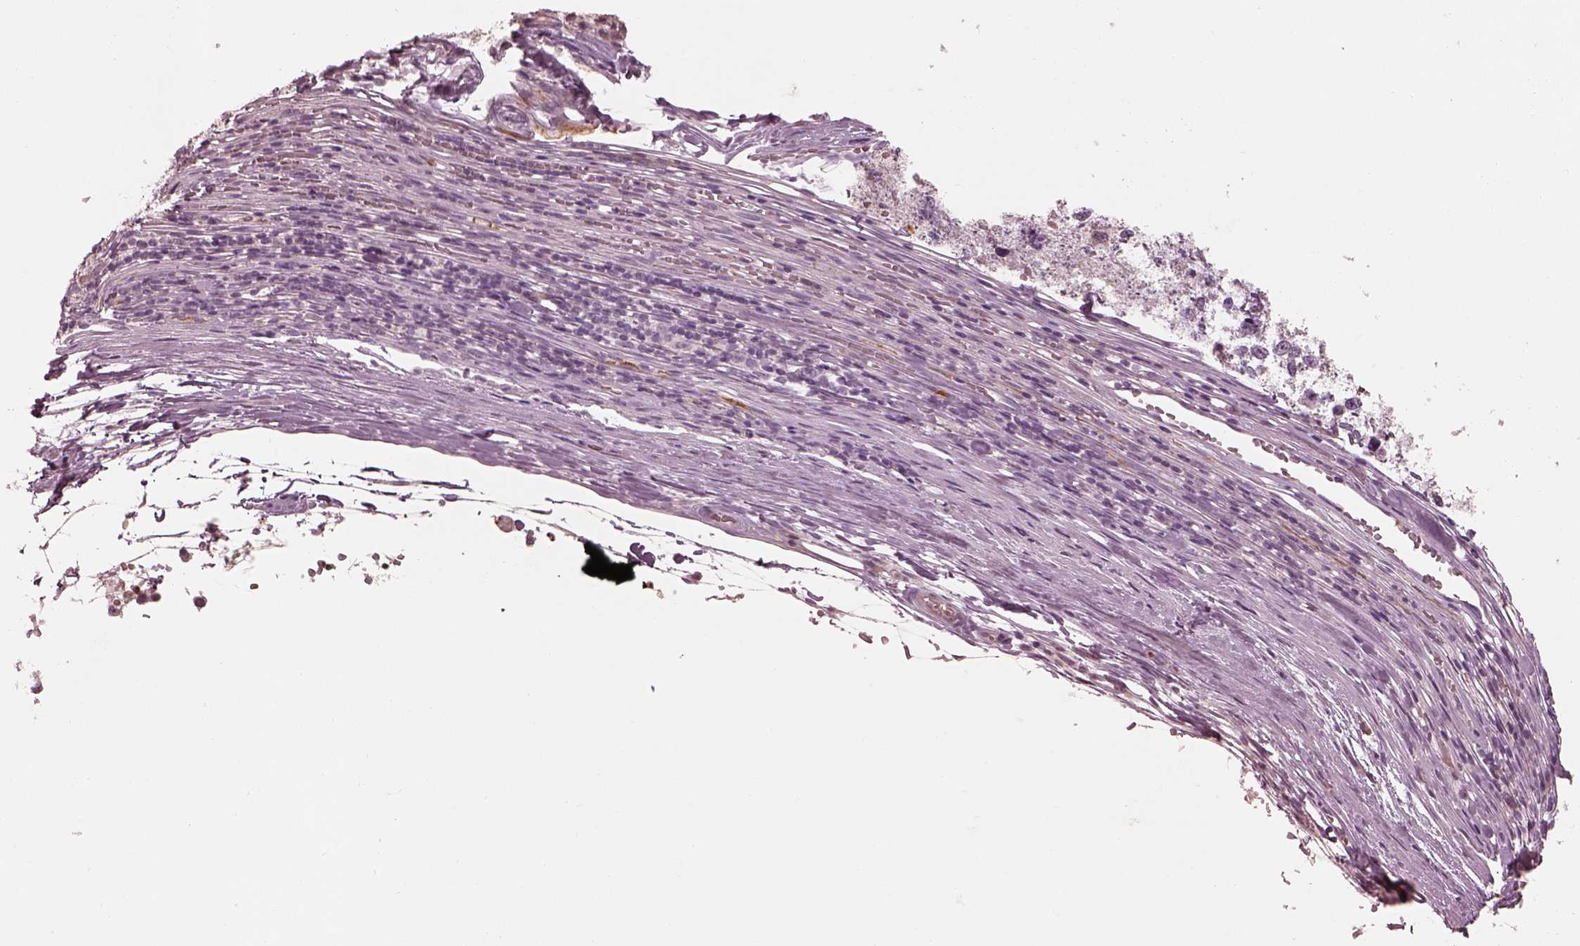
{"staining": {"intensity": "moderate", "quantity": "<25%", "location": "cytoplasmic/membranous"}, "tissue": "melanoma", "cell_type": "Tumor cells", "image_type": "cancer", "snomed": [{"axis": "morphology", "description": "Malignant melanoma, Metastatic site"}, {"axis": "topography", "description": "Lymph node"}], "caption": "Malignant melanoma (metastatic site) stained for a protein shows moderate cytoplasmic/membranous positivity in tumor cells. The staining was performed using DAB, with brown indicating positive protein expression. Nuclei are stained blue with hematoxylin.", "gene": "KCNA2", "patient": {"sex": "female", "age": 64}}